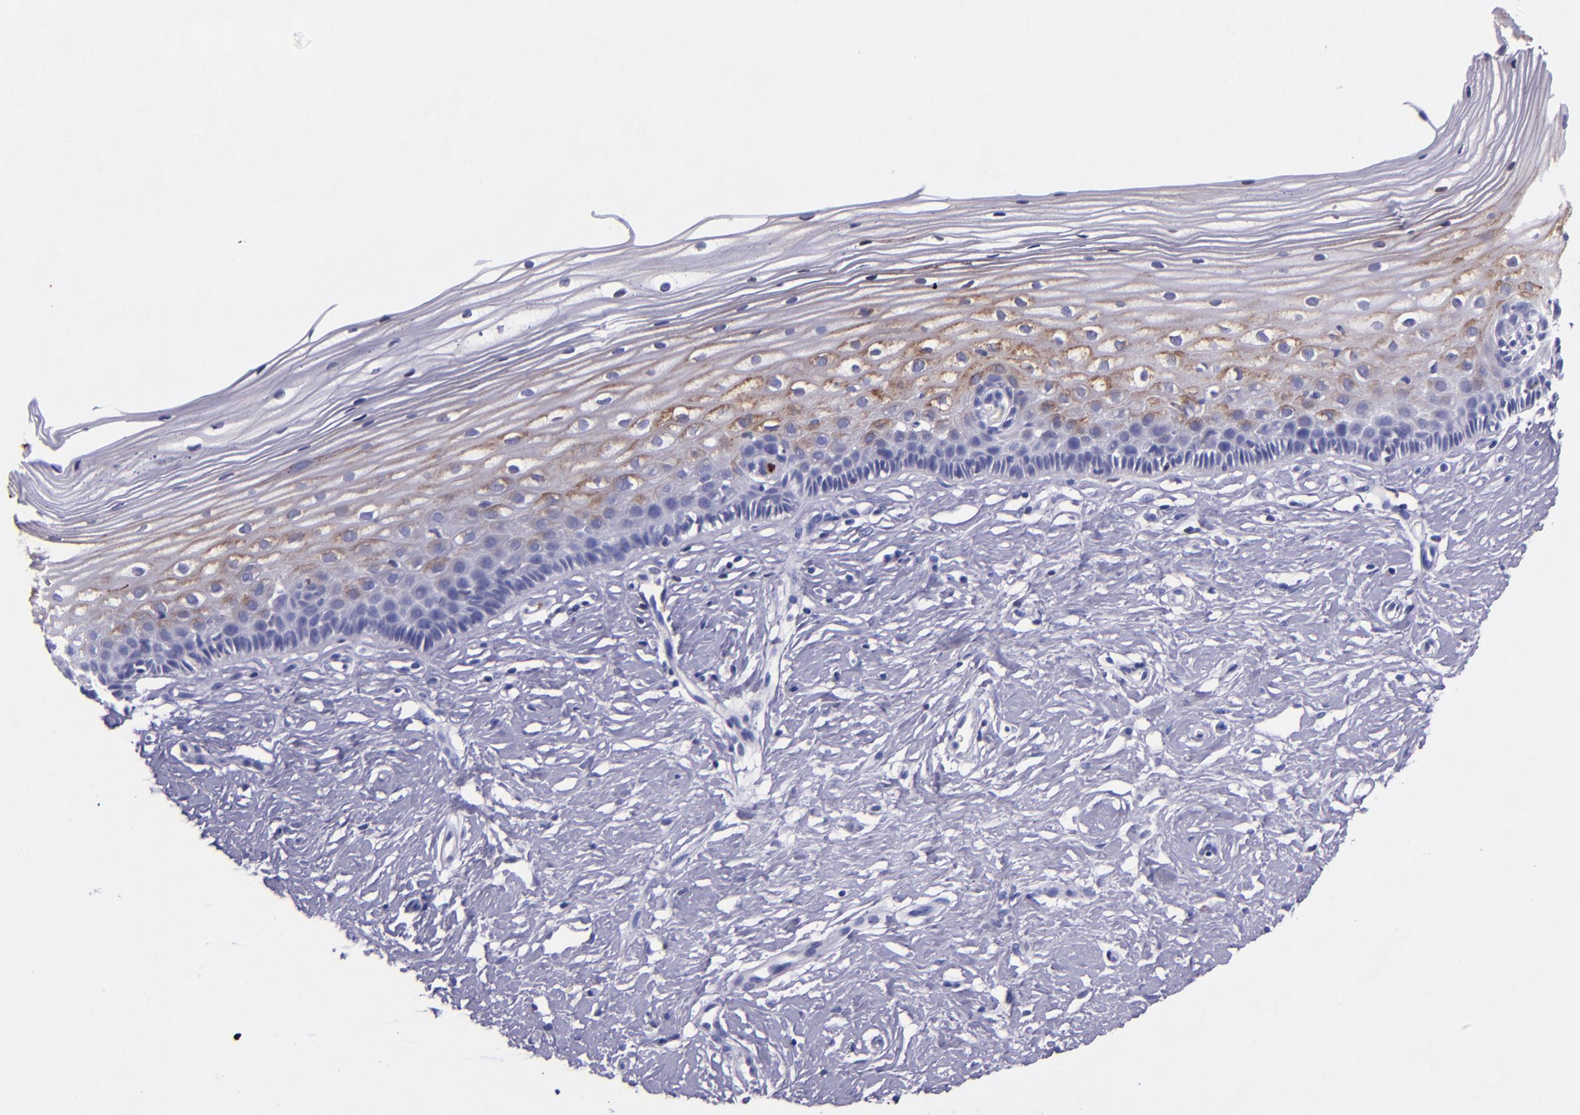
{"staining": {"intensity": "strong", "quantity": ">75%", "location": "cytoplasmic/membranous"}, "tissue": "cervix", "cell_type": "Glandular cells", "image_type": "normal", "snomed": [{"axis": "morphology", "description": "Normal tissue, NOS"}, {"axis": "topography", "description": "Cervix"}], "caption": "Protein expression by immunohistochemistry (IHC) demonstrates strong cytoplasmic/membranous expression in about >75% of glandular cells in unremarkable cervix. (DAB (3,3'-diaminobenzidine) = brown stain, brightfield microscopy at high magnification).", "gene": "SLPI", "patient": {"sex": "female", "age": 40}}